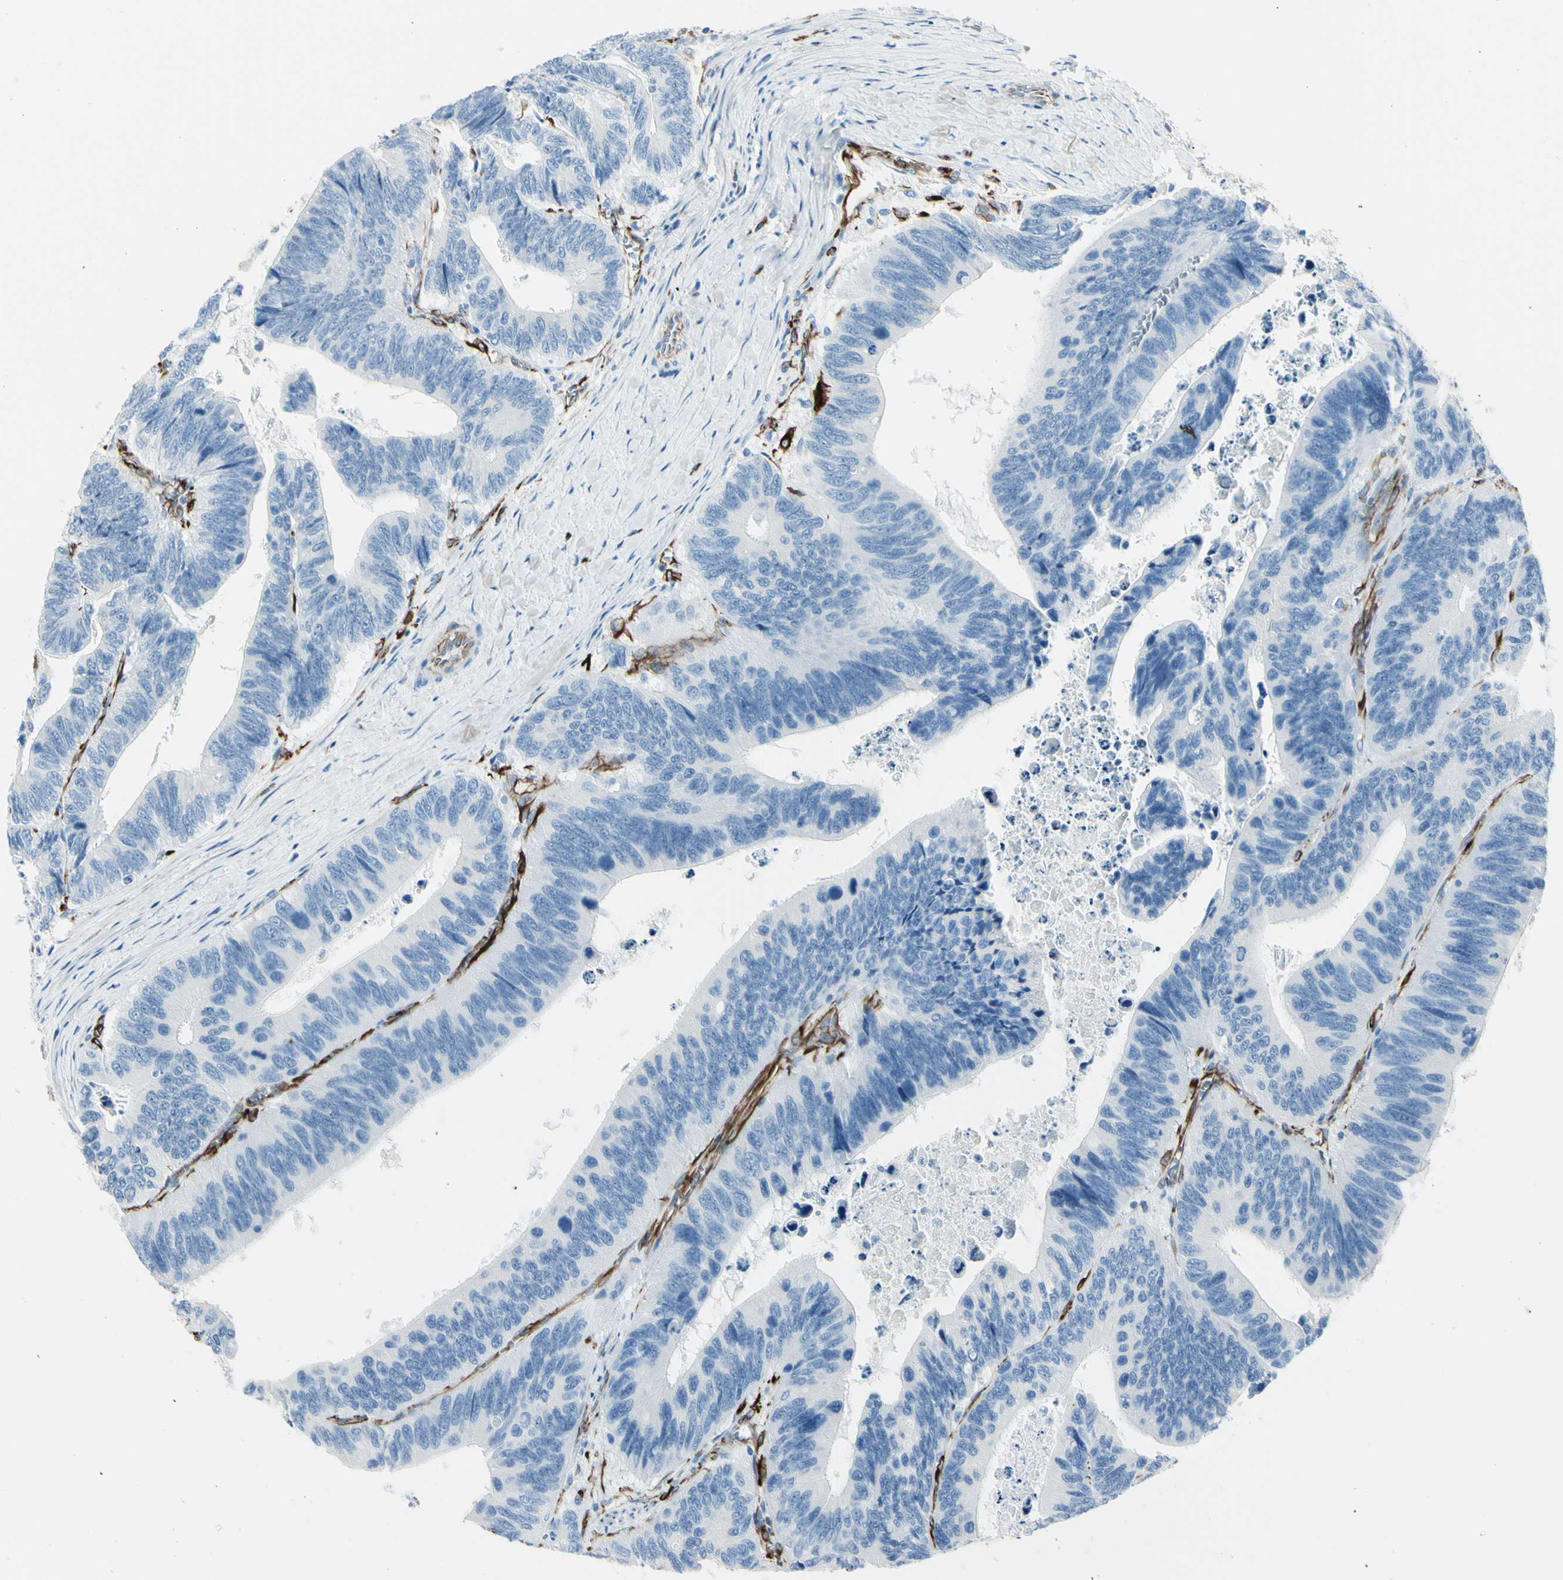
{"staining": {"intensity": "negative", "quantity": "none", "location": "none"}, "tissue": "colorectal cancer", "cell_type": "Tumor cells", "image_type": "cancer", "snomed": [{"axis": "morphology", "description": "Adenocarcinoma, NOS"}, {"axis": "topography", "description": "Colon"}], "caption": "Histopathology image shows no protein positivity in tumor cells of colorectal adenocarcinoma tissue.", "gene": "PTH2R", "patient": {"sex": "male", "age": 72}}